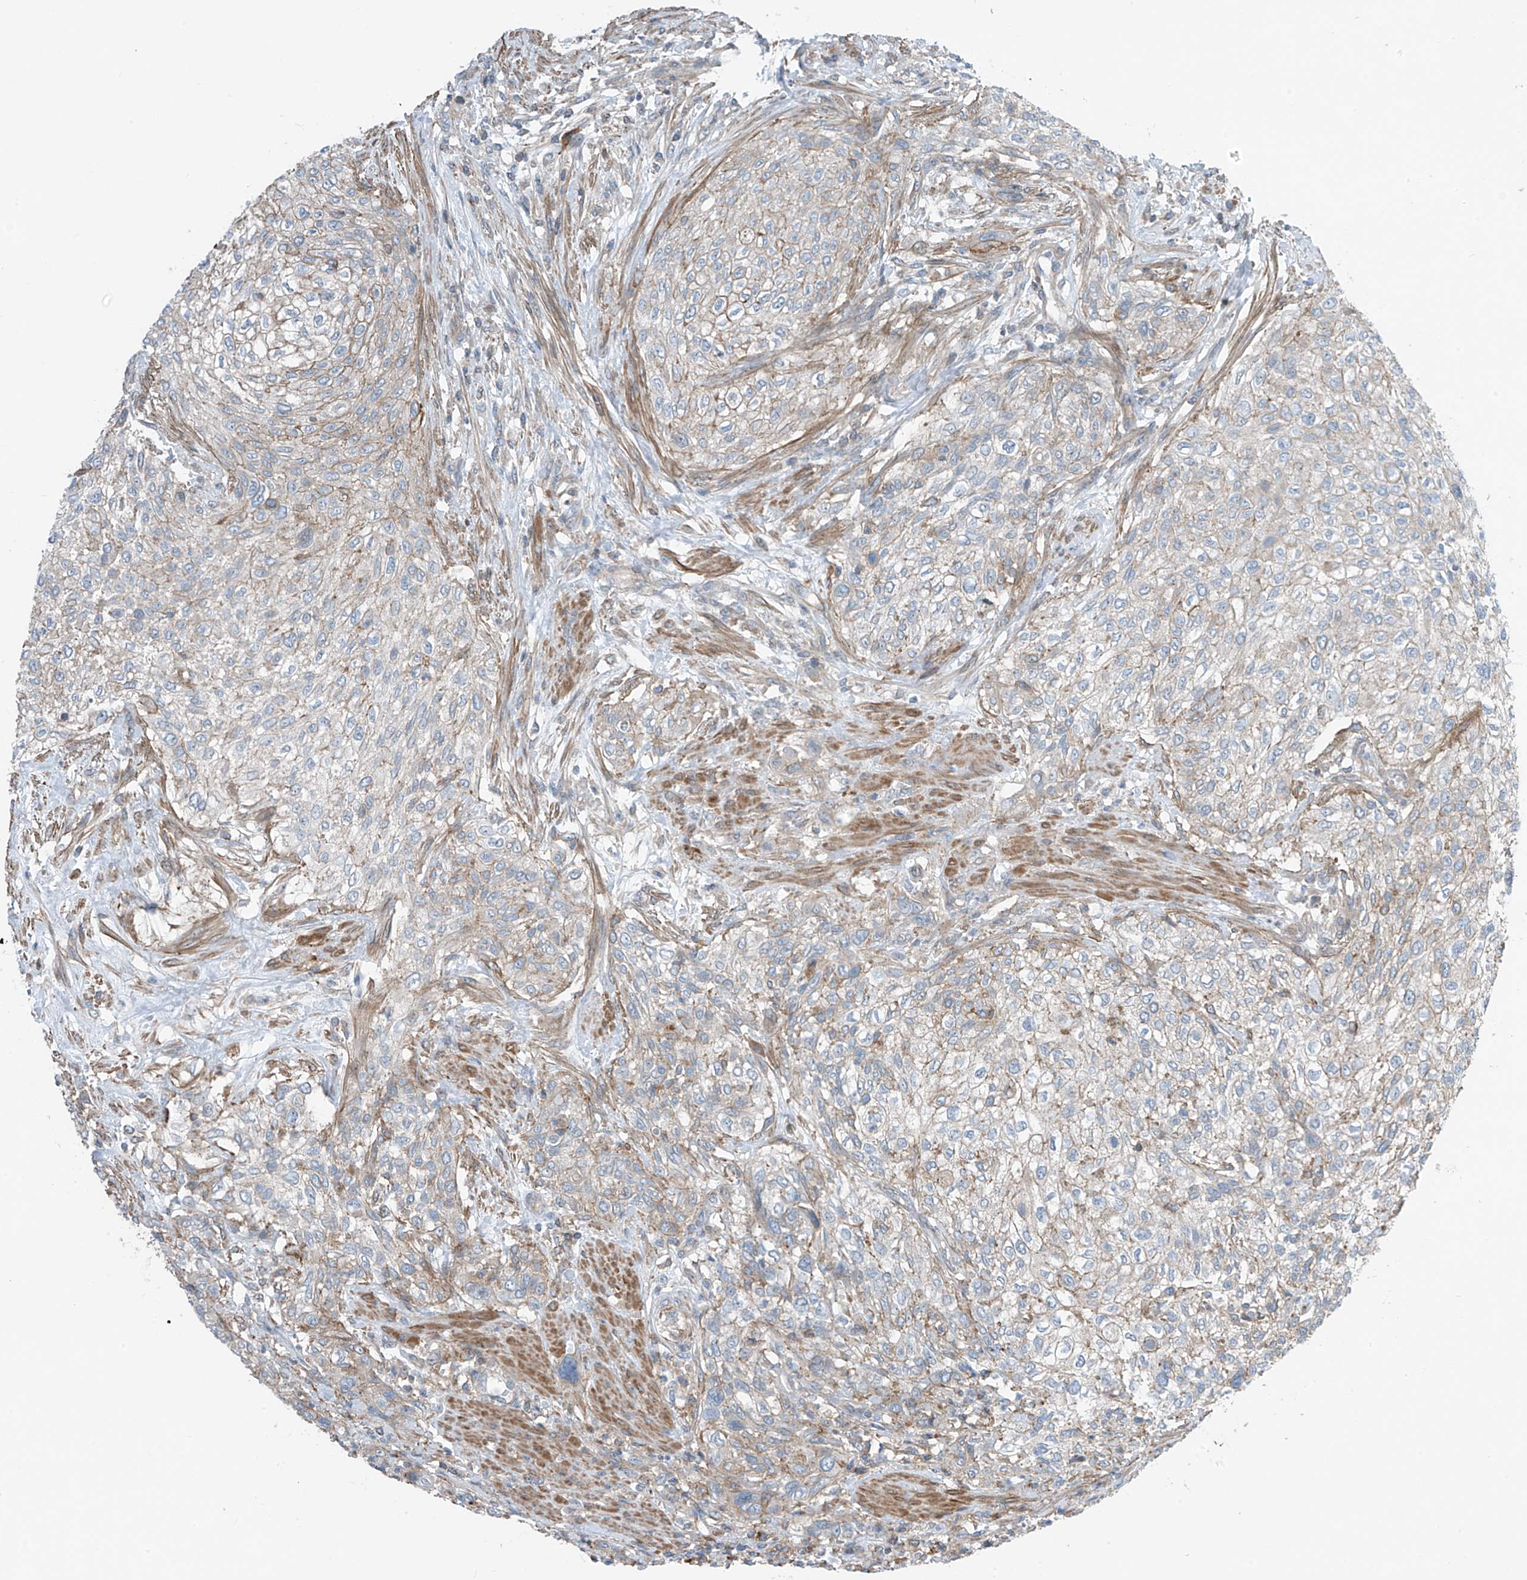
{"staining": {"intensity": "weak", "quantity": "<25%", "location": "cytoplasmic/membranous"}, "tissue": "urothelial cancer", "cell_type": "Tumor cells", "image_type": "cancer", "snomed": [{"axis": "morphology", "description": "Urothelial carcinoma, High grade"}, {"axis": "topography", "description": "Urinary bladder"}], "caption": "Tumor cells are negative for brown protein staining in urothelial carcinoma (high-grade). Brightfield microscopy of IHC stained with DAB (3,3'-diaminobenzidine) (brown) and hematoxylin (blue), captured at high magnification.", "gene": "SLC1A5", "patient": {"sex": "male", "age": 35}}